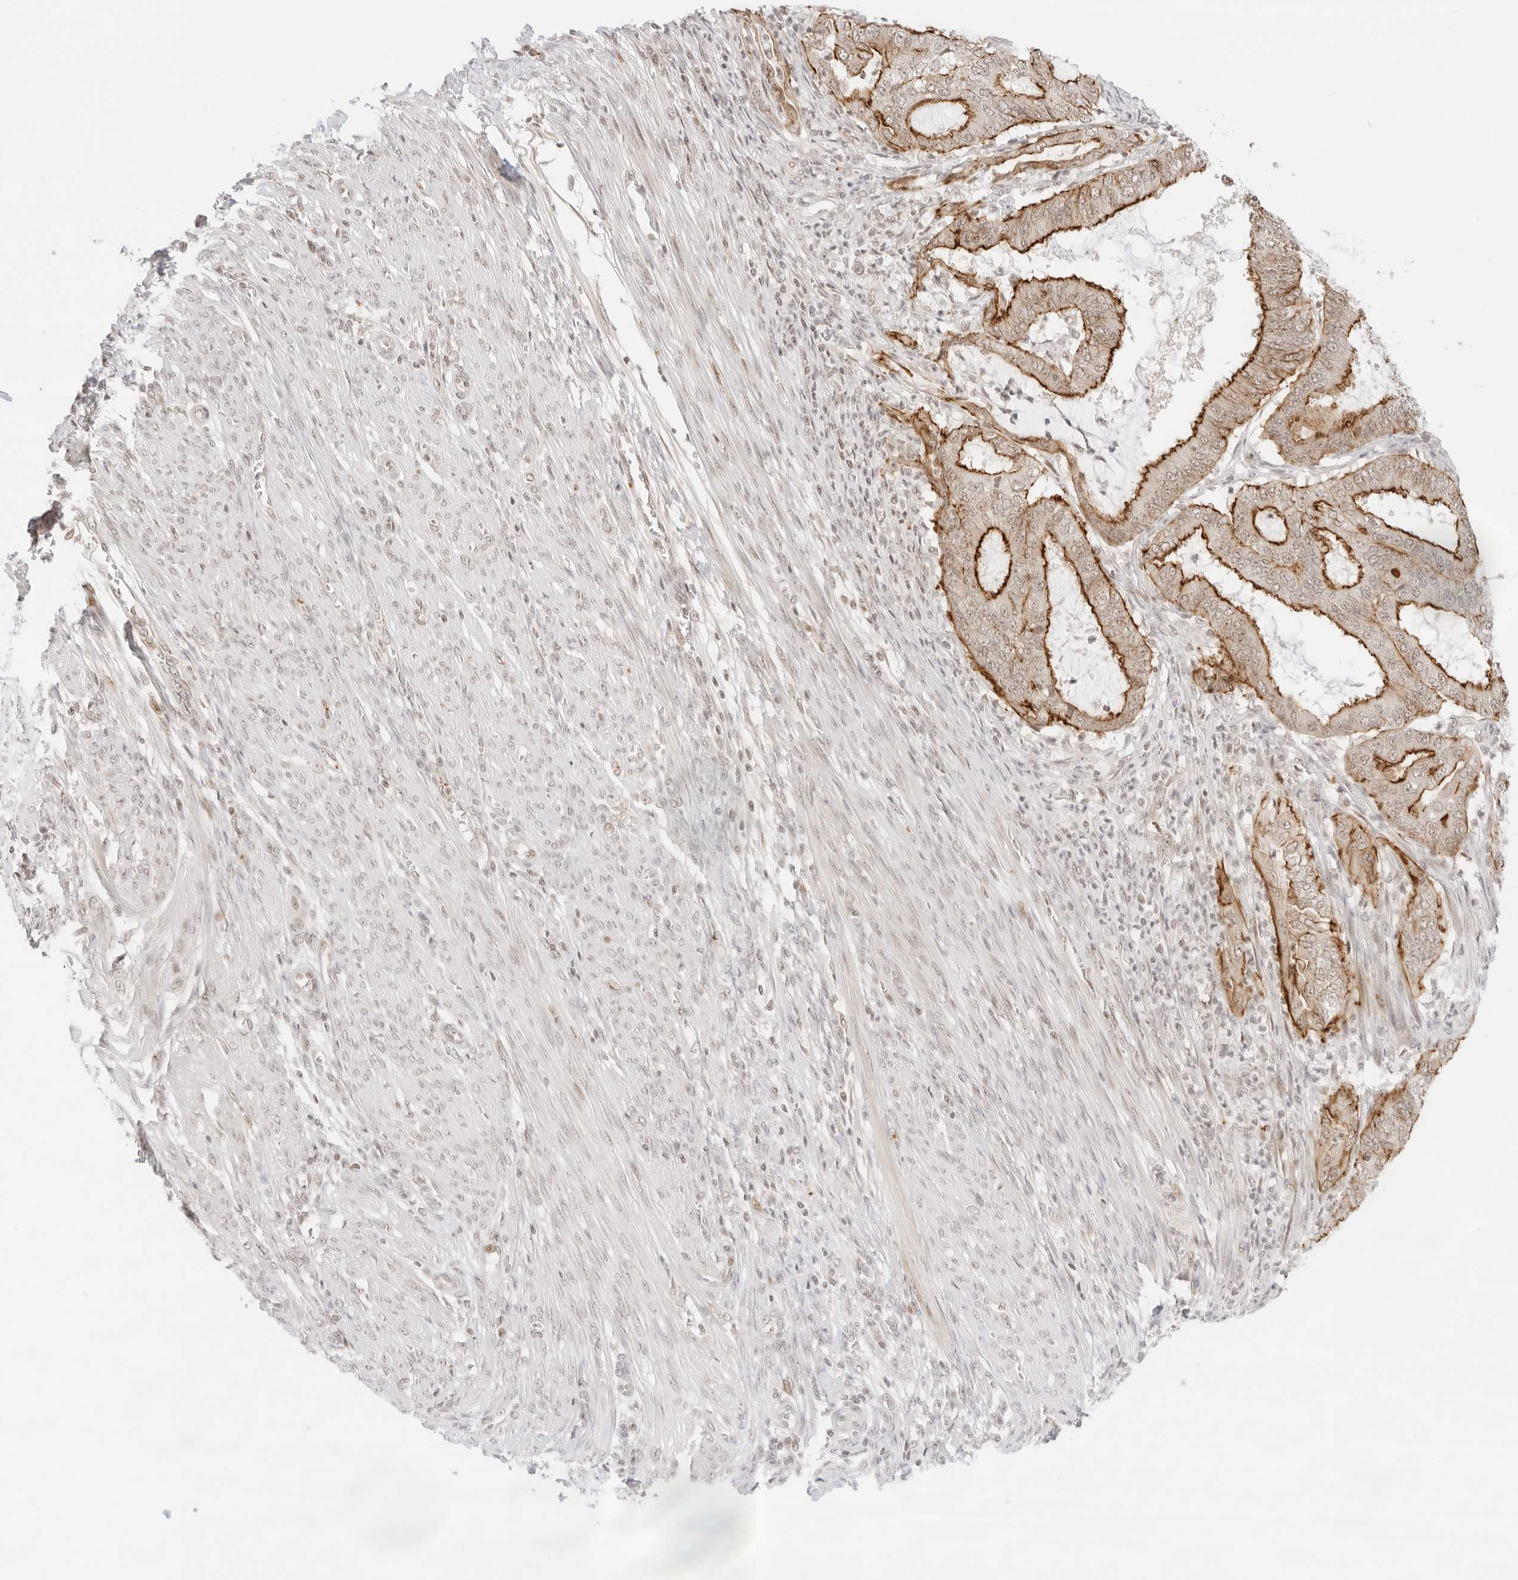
{"staining": {"intensity": "strong", "quantity": "25%-75%", "location": "cytoplasmic/membranous"}, "tissue": "endometrial cancer", "cell_type": "Tumor cells", "image_type": "cancer", "snomed": [{"axis": "morphology", "description": "Adenocarcinoma, NOS"}, {"axis": "topography", "description": "Endometrium"}], "caption": "A histopathology image showing strong cytoplasmic/membranous staining in about 25%-75% of tumor cells in adenocarcinoma (endometrial), as visualized by brown immunohistochemical staining.", "gene": "GNAS", "patient": {"sex": "female", "age": 51}}